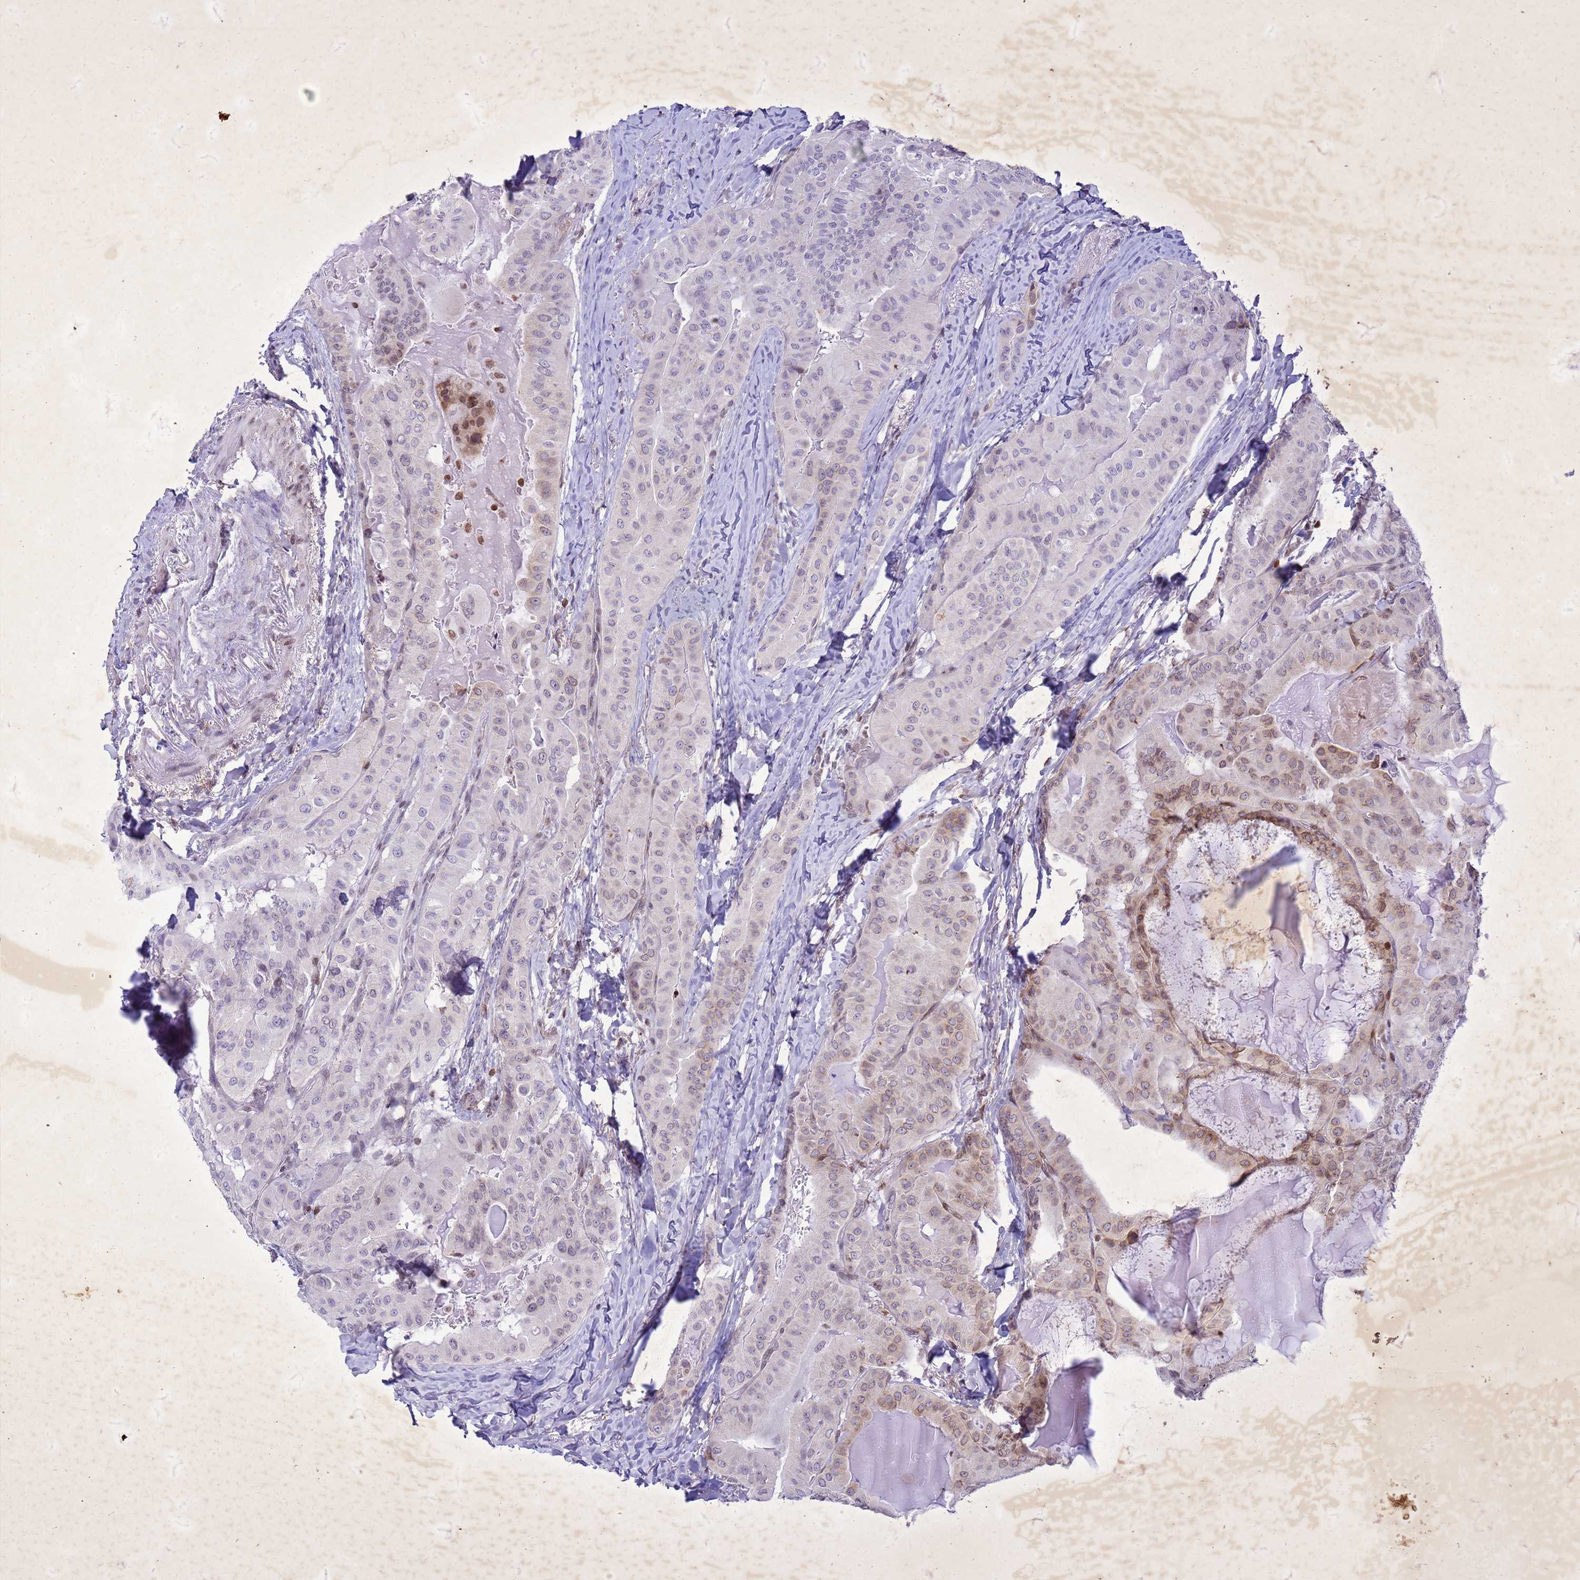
{"staining": {"intensity": "moderate", "quantity": "<25%", "location": "cytoplasmic/membranous,nuclear"}, "tissue": "thyroid cancer", "cell_type": "Tumor cells", "image_type": "cancer", "snomed": [{"axis": "morphology", "description": "Papillary adenocarcinoma, NOS"}, {"axis": "topography", "description": "Thyroid gland"}], "caption": "Tumor cells show low levels of moderate cytoplasmic/membranous and nuclear expression in about <25% of cells in human thyroid cancer (papillary adenocarcinoma).", "gene": "COPS9", "patient": {"sex": "female", "age": 68}}